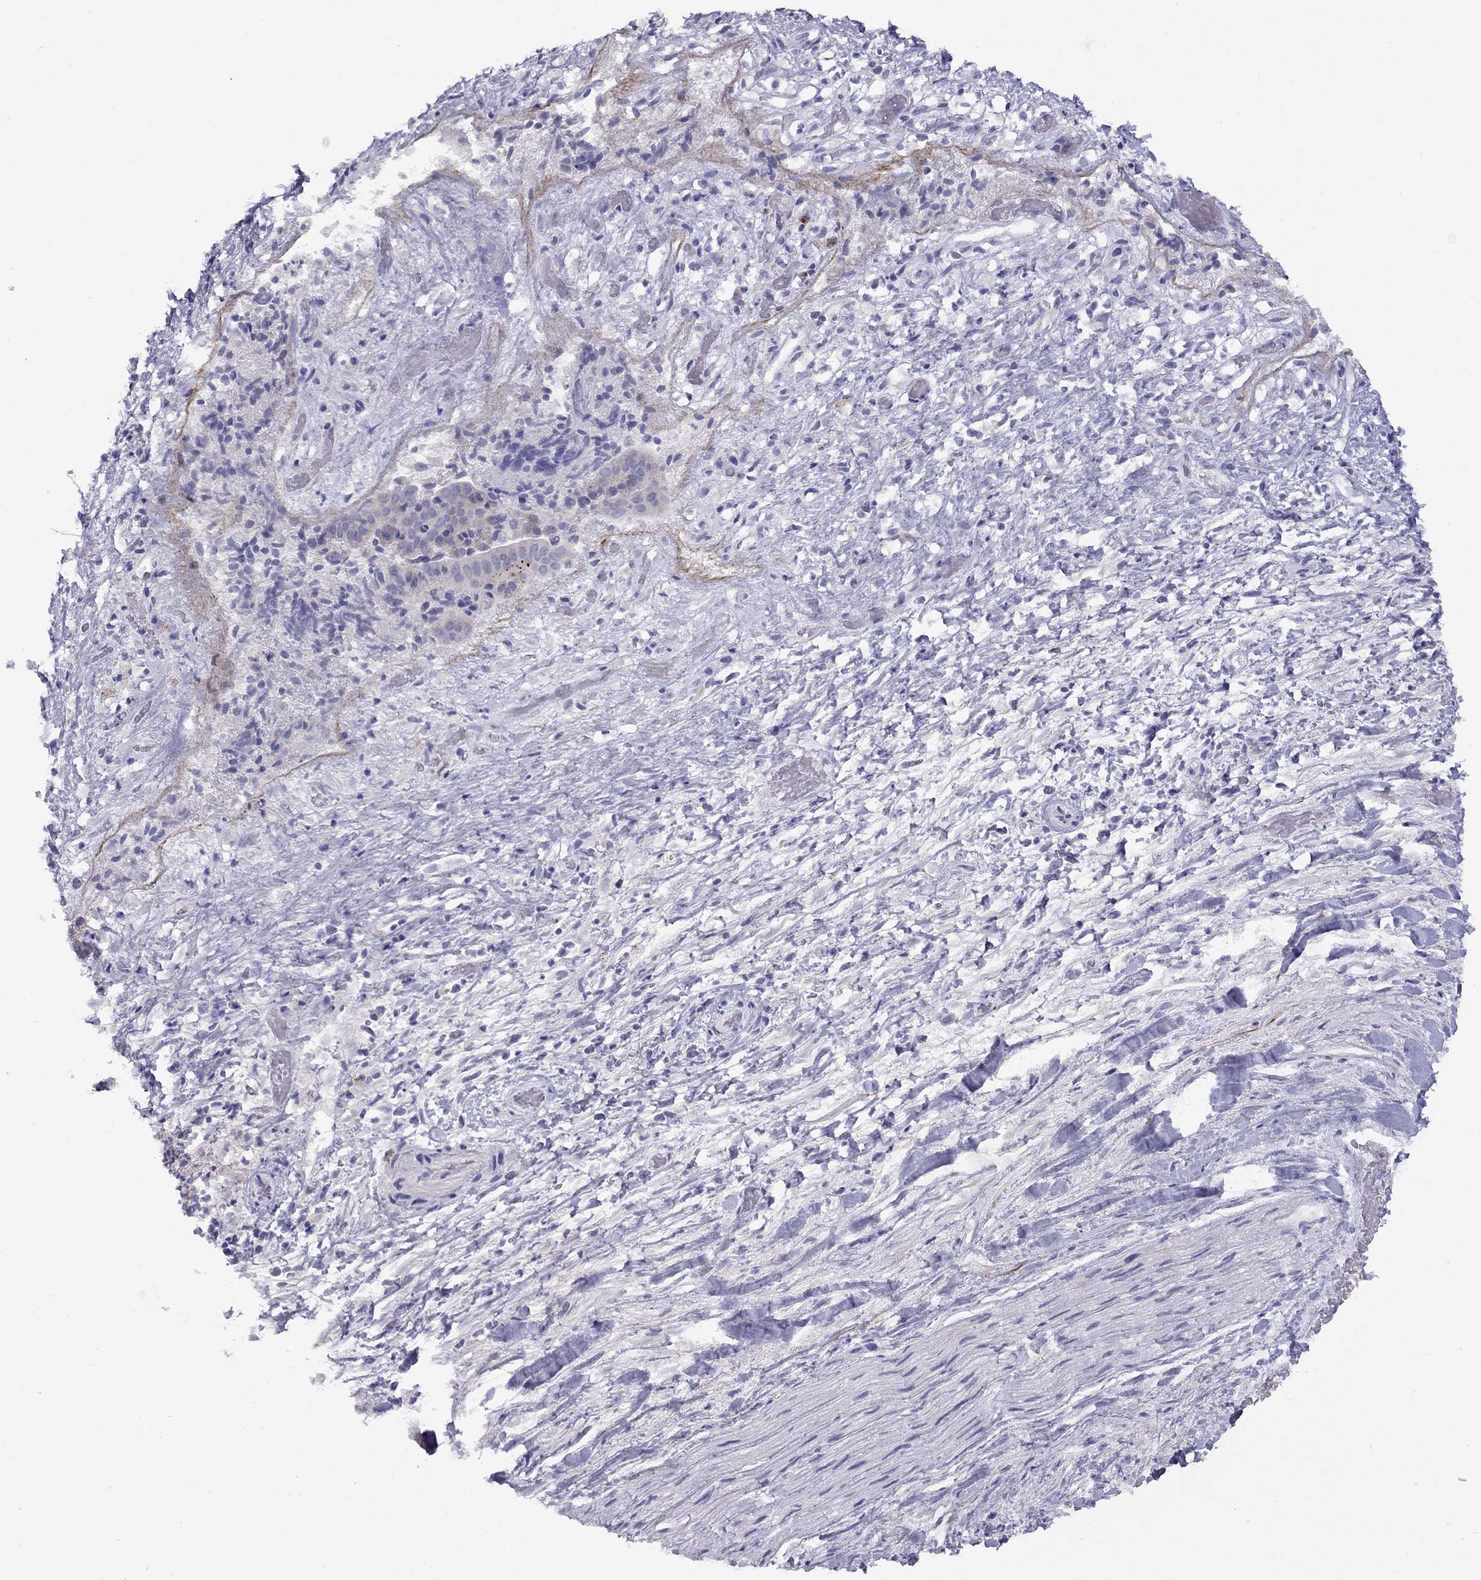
{"staining": {"intensity": "negative", "quantity": "none", "location": "none"}, "tissue": "liver cancer", "cell_type": "Tumor cells", "image_type": "cancer", "snomed": [{"axis": "morphology", "description": "Cholangiocarcinoma"}, {"axis": "topography", "description": "Liver"}], "caption": "The micrograph shows no staining of tumor cells in liver cancer (cholangiocarcinoma).", "gene": "CPNE4", "patient": {"sex": "female", "age": 52}}